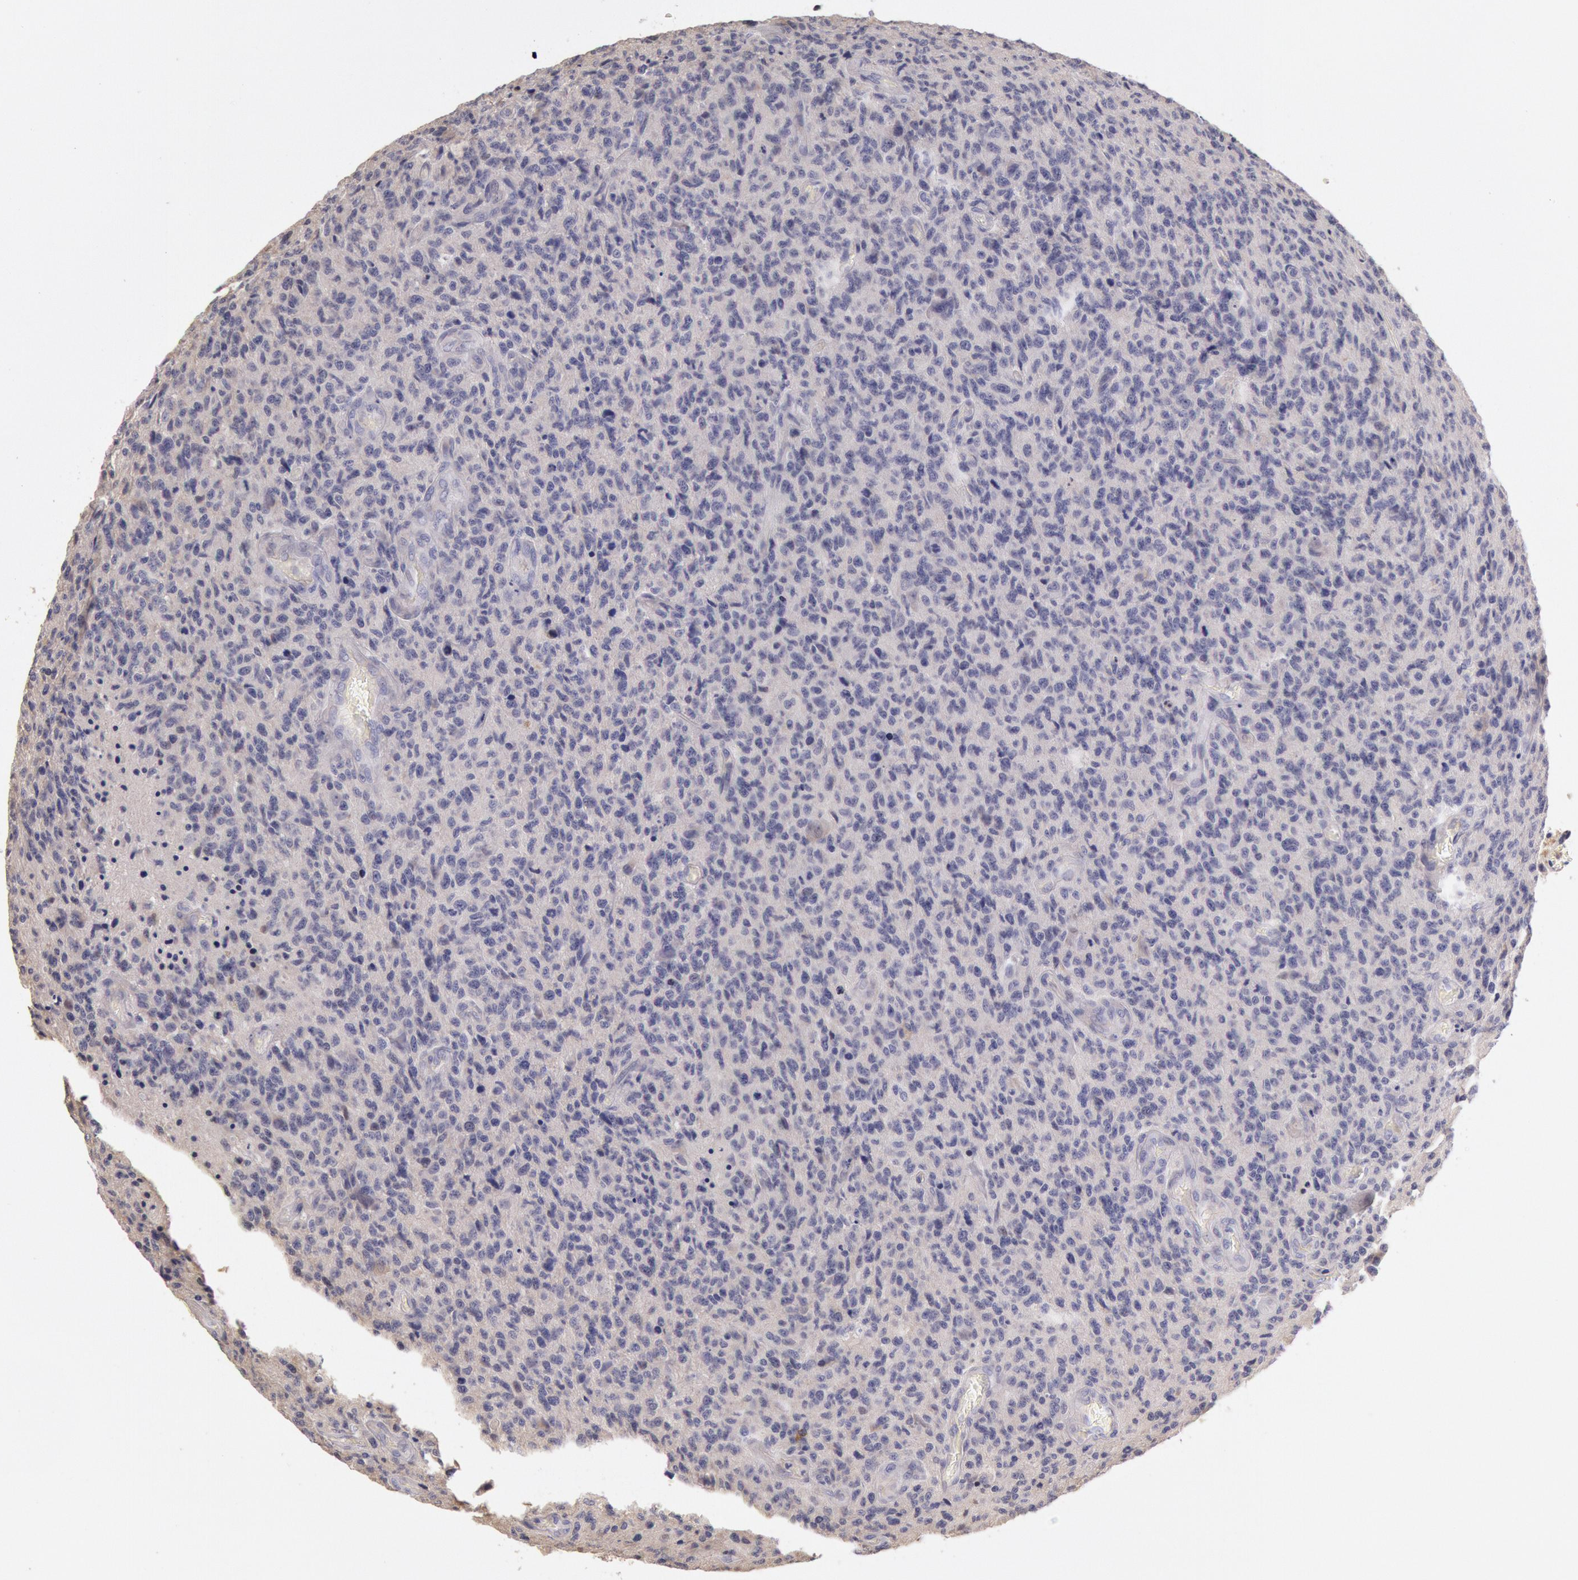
{"staining": {"intensity": "negative", "quantity": "none", "location": "none"}, "tissue": "glioma", "cell_type": "Tumor cells", "image_type": "cancer", "snomed": [{"axis": "morphology", "description": "Glioma, malignant, High grade"}, {"axis": "topography", "description": "Brain"}], "caption": "High-grade glioma (malignant) was stained to show a protein in brown. There is no significant expression in tumor cells. (DAB immunohistochemistry with hematoxylin counter stain).", "gene": "C1R", "patient": {"sex": "male", "age": 36}}